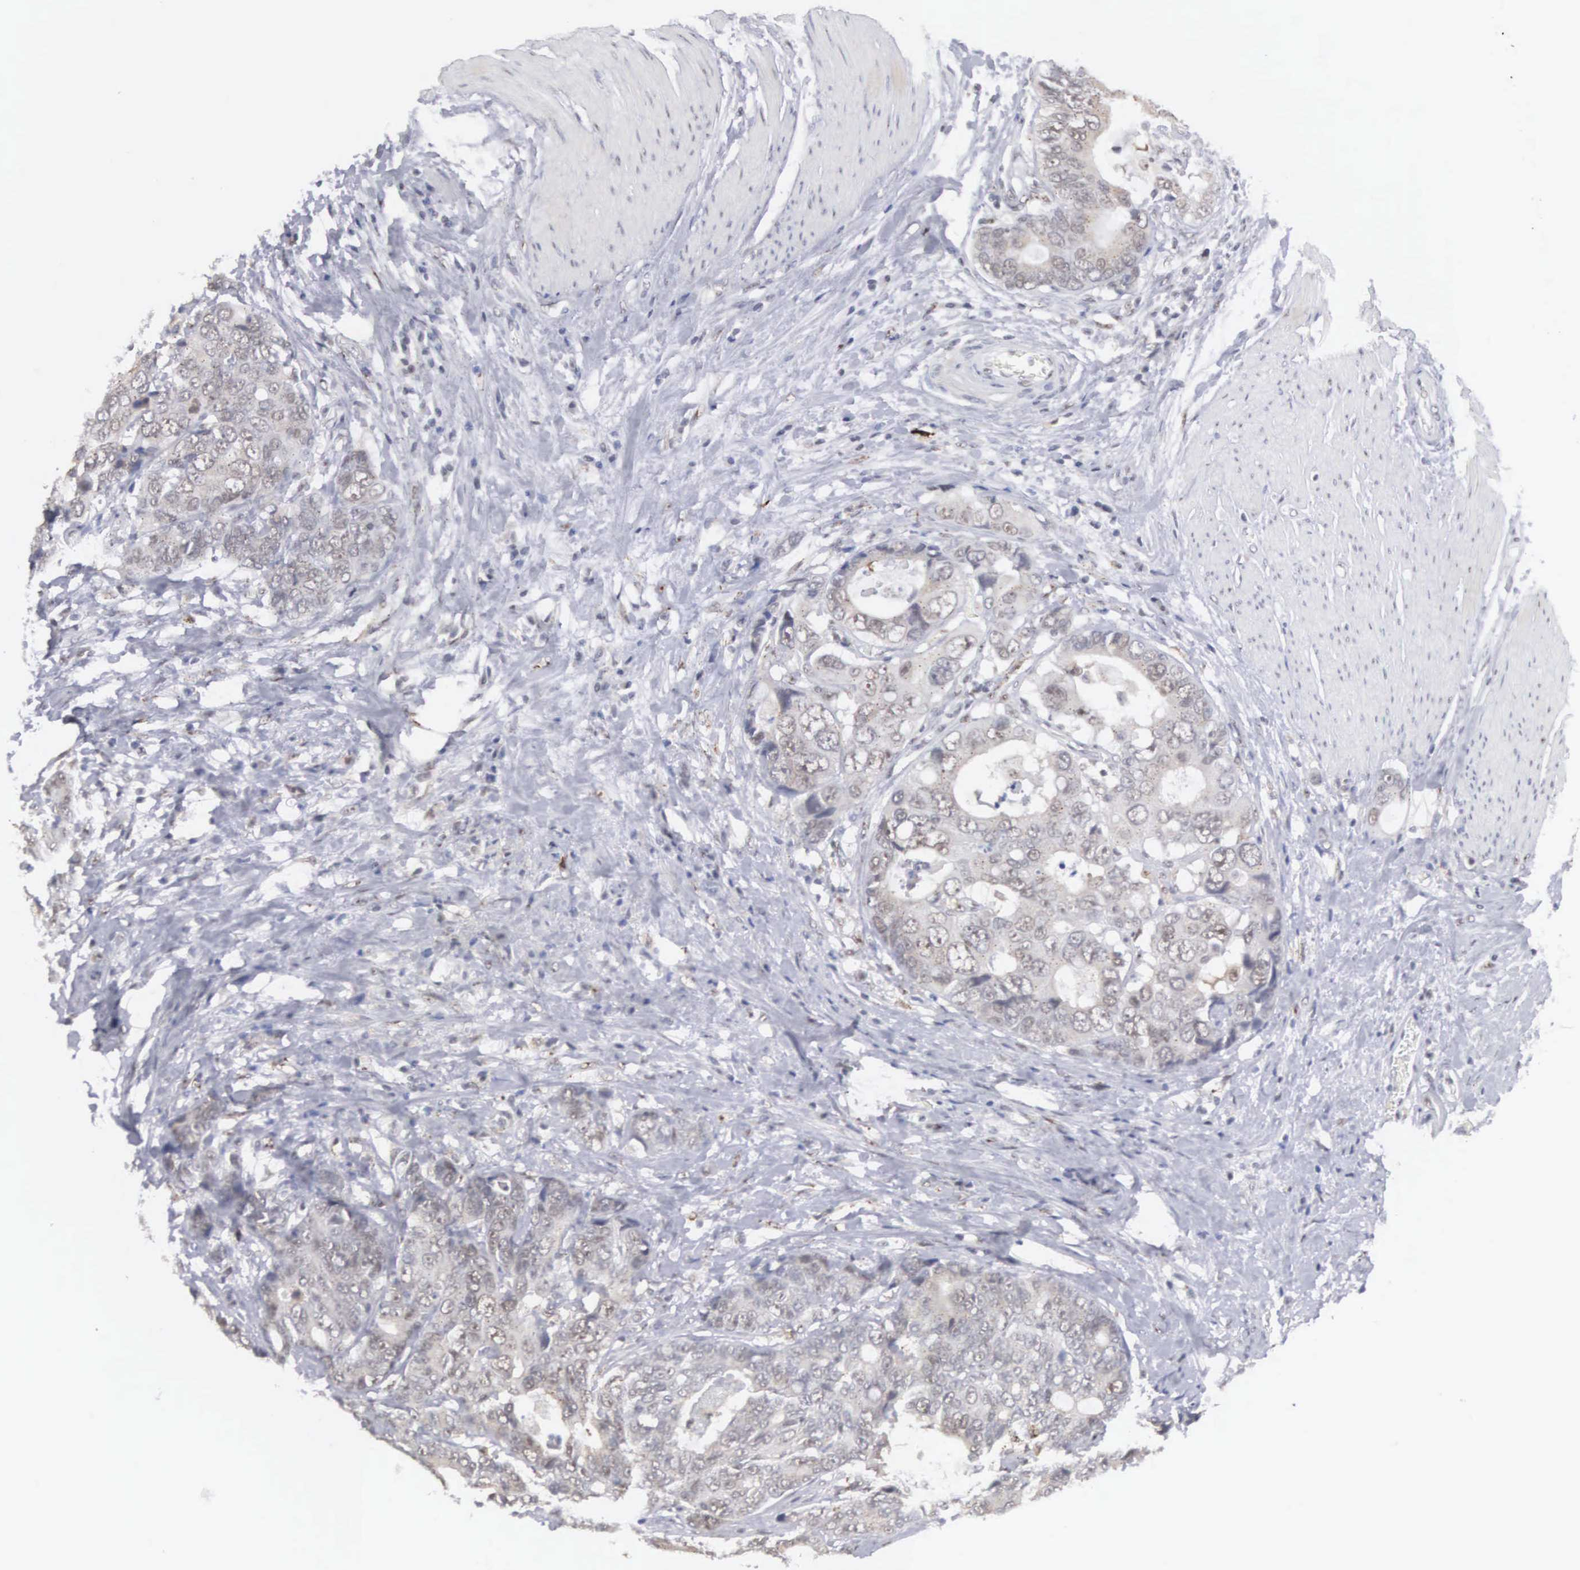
{"staining": {"intensity": "weak", "quantity": "<25%", "location": "cytoplasmic/membranous,nuclear"}, "tissue": "colorectal cancer", "cell_type": "Tumor cells", "image_type": "cancer", "snomed": [{"axis": "morphology", "description": "Adenocarcinoma, NOS"}, {"axis": "topography", "description": "Rectum"}], "caption": "Colorectal cancer (adenocarcinoma) was stained to show a protein in brown. There is no significant positivity in tumor cells.", "gene": "MNAT1", "patient": {"sex": "female", "age": 67}}